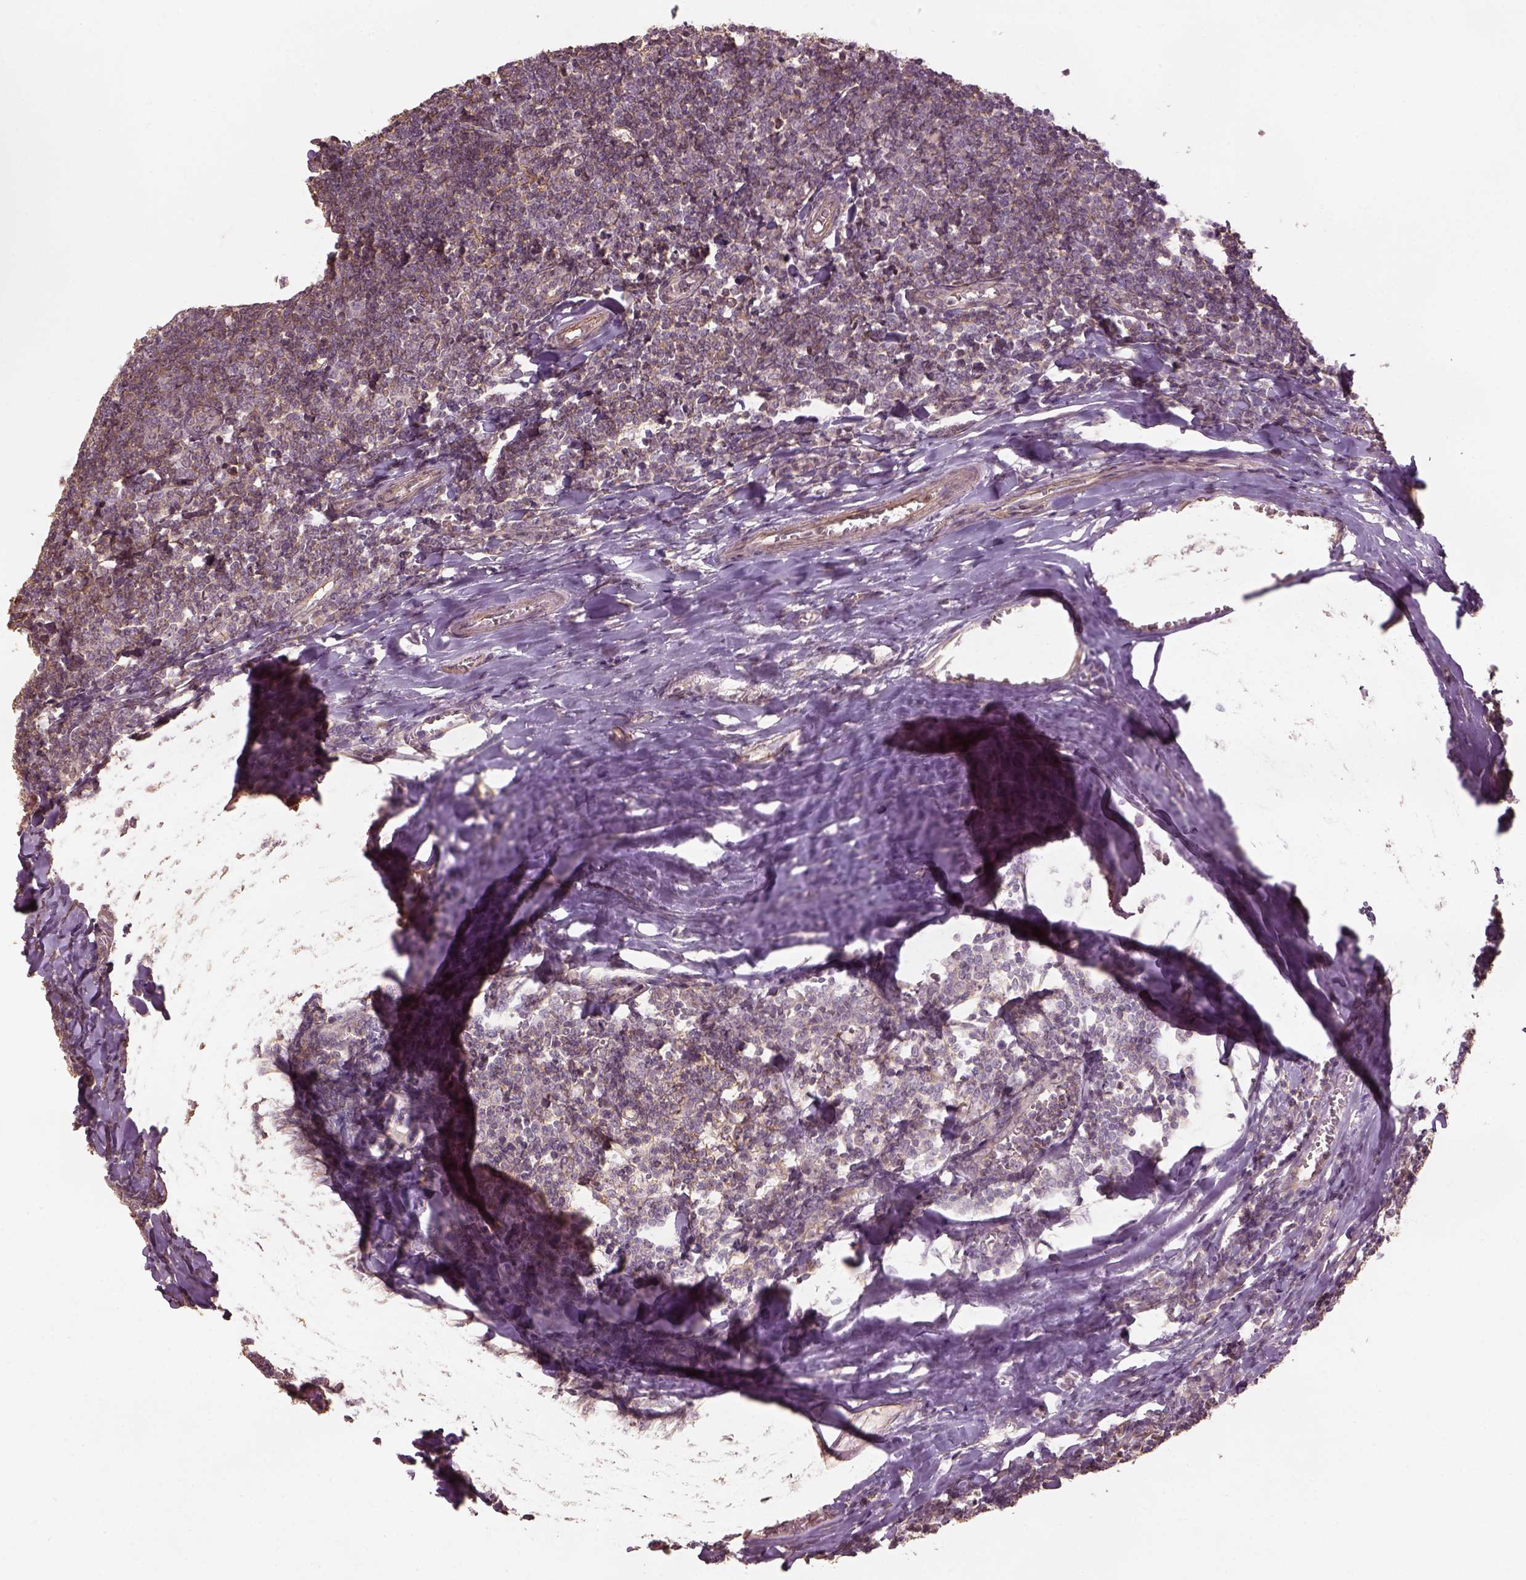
{"staining": {"intensity": "negative", "quantity": "none", "location": "none"}, "tissue": "tonsil", "cell_type": "Germinal center cells", "image_type": "normal", "snomed": [{"axis": "morphology", "description": "Normal tissue, NOS"}, {"axis": "topography", "description": "Tonsil"}], "caption": "A histopathology image of human tonsil is negative for staining in germinal center cells. (DAB immunohistochemistry (IHC), high magnification).", "gene": "LIN7A", "patient": {"sex": "female", "age": 12}}